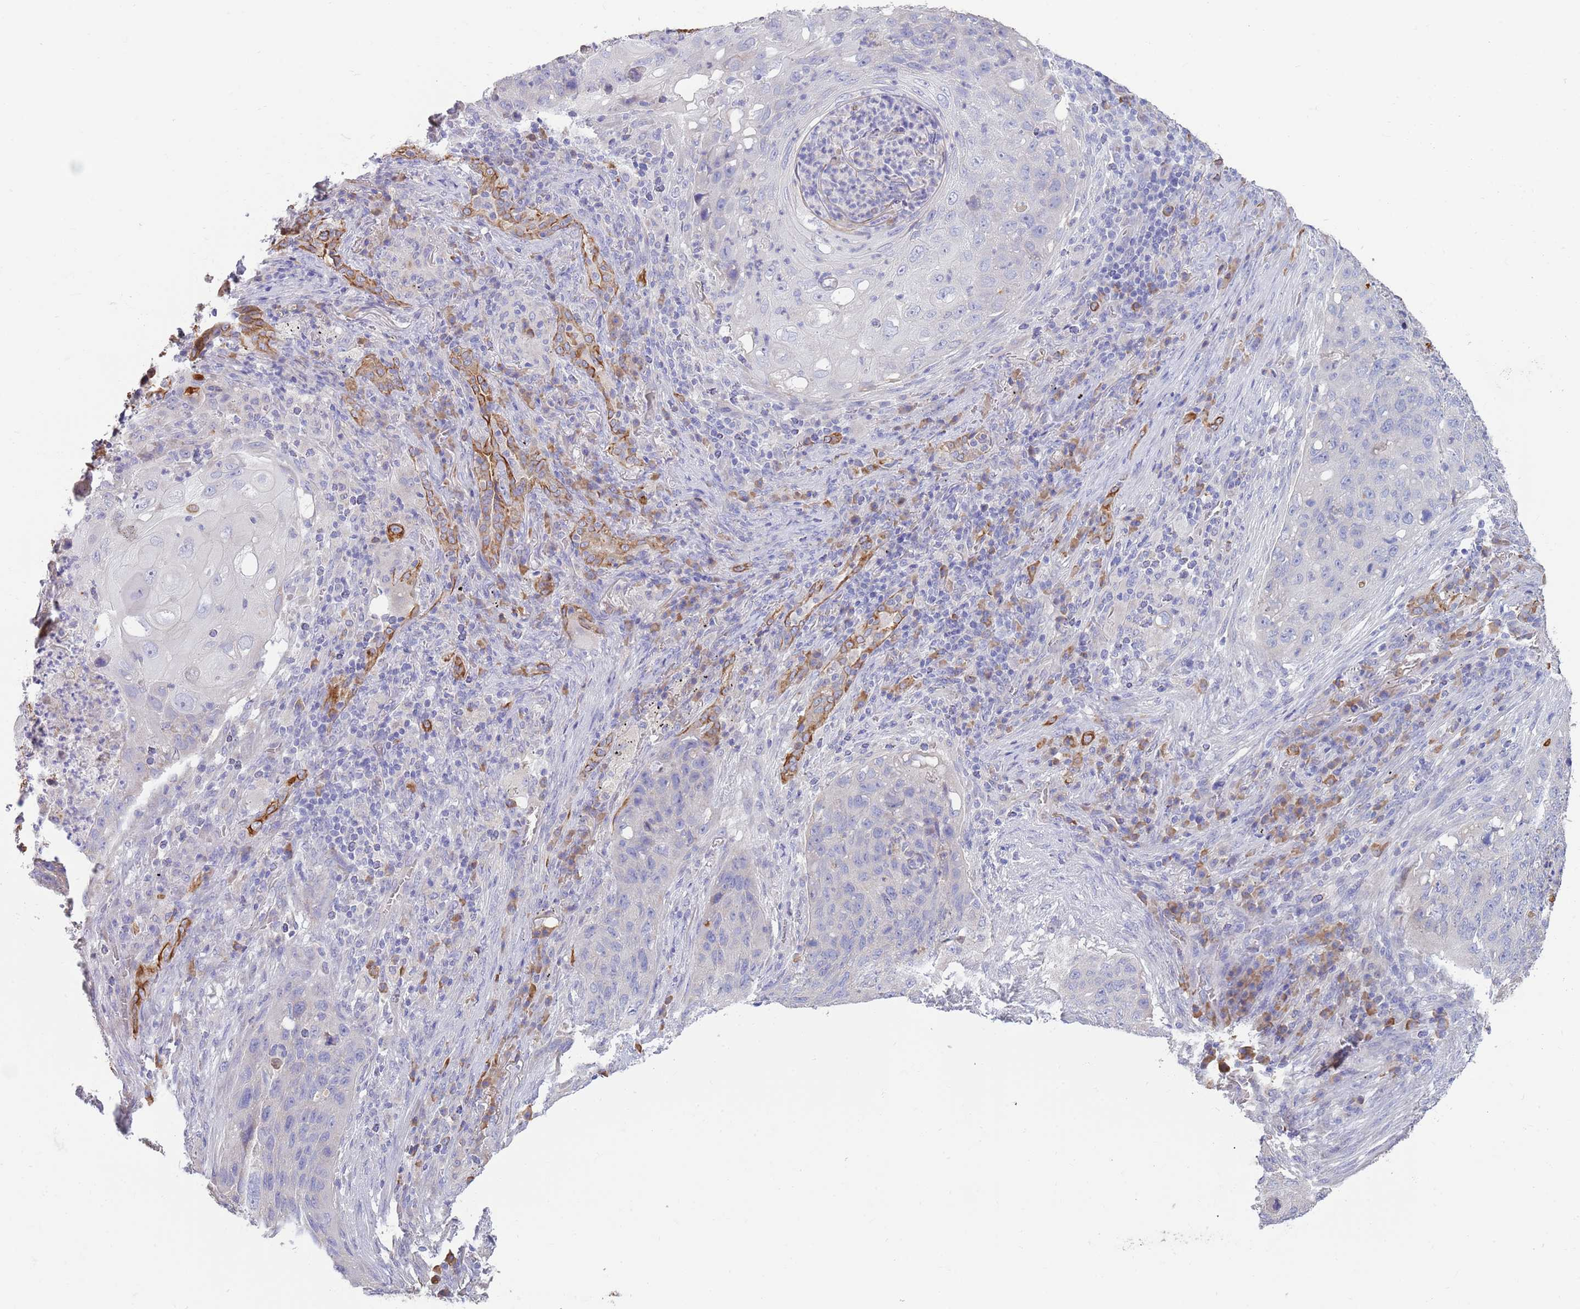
{"staining": {"intensity": "negative", "quantity": "none", "location": "none"}, "tissue": "lung cancer", "cell_type": "Tumor cells", "image_type": "cancer", "snomed": [{"axis": "morphology", "description": "Squamous cell carcinoma, NOS"}, {"axis": "topography", "description": "Lung"}], "caption": "A micrograph of lung cancer (squamous cell carcinoma) stained for a protein exhibits no brown staining in tumor cells.", "gene": "CCDC149", "patient": {"sex": "female", "age": 63}}